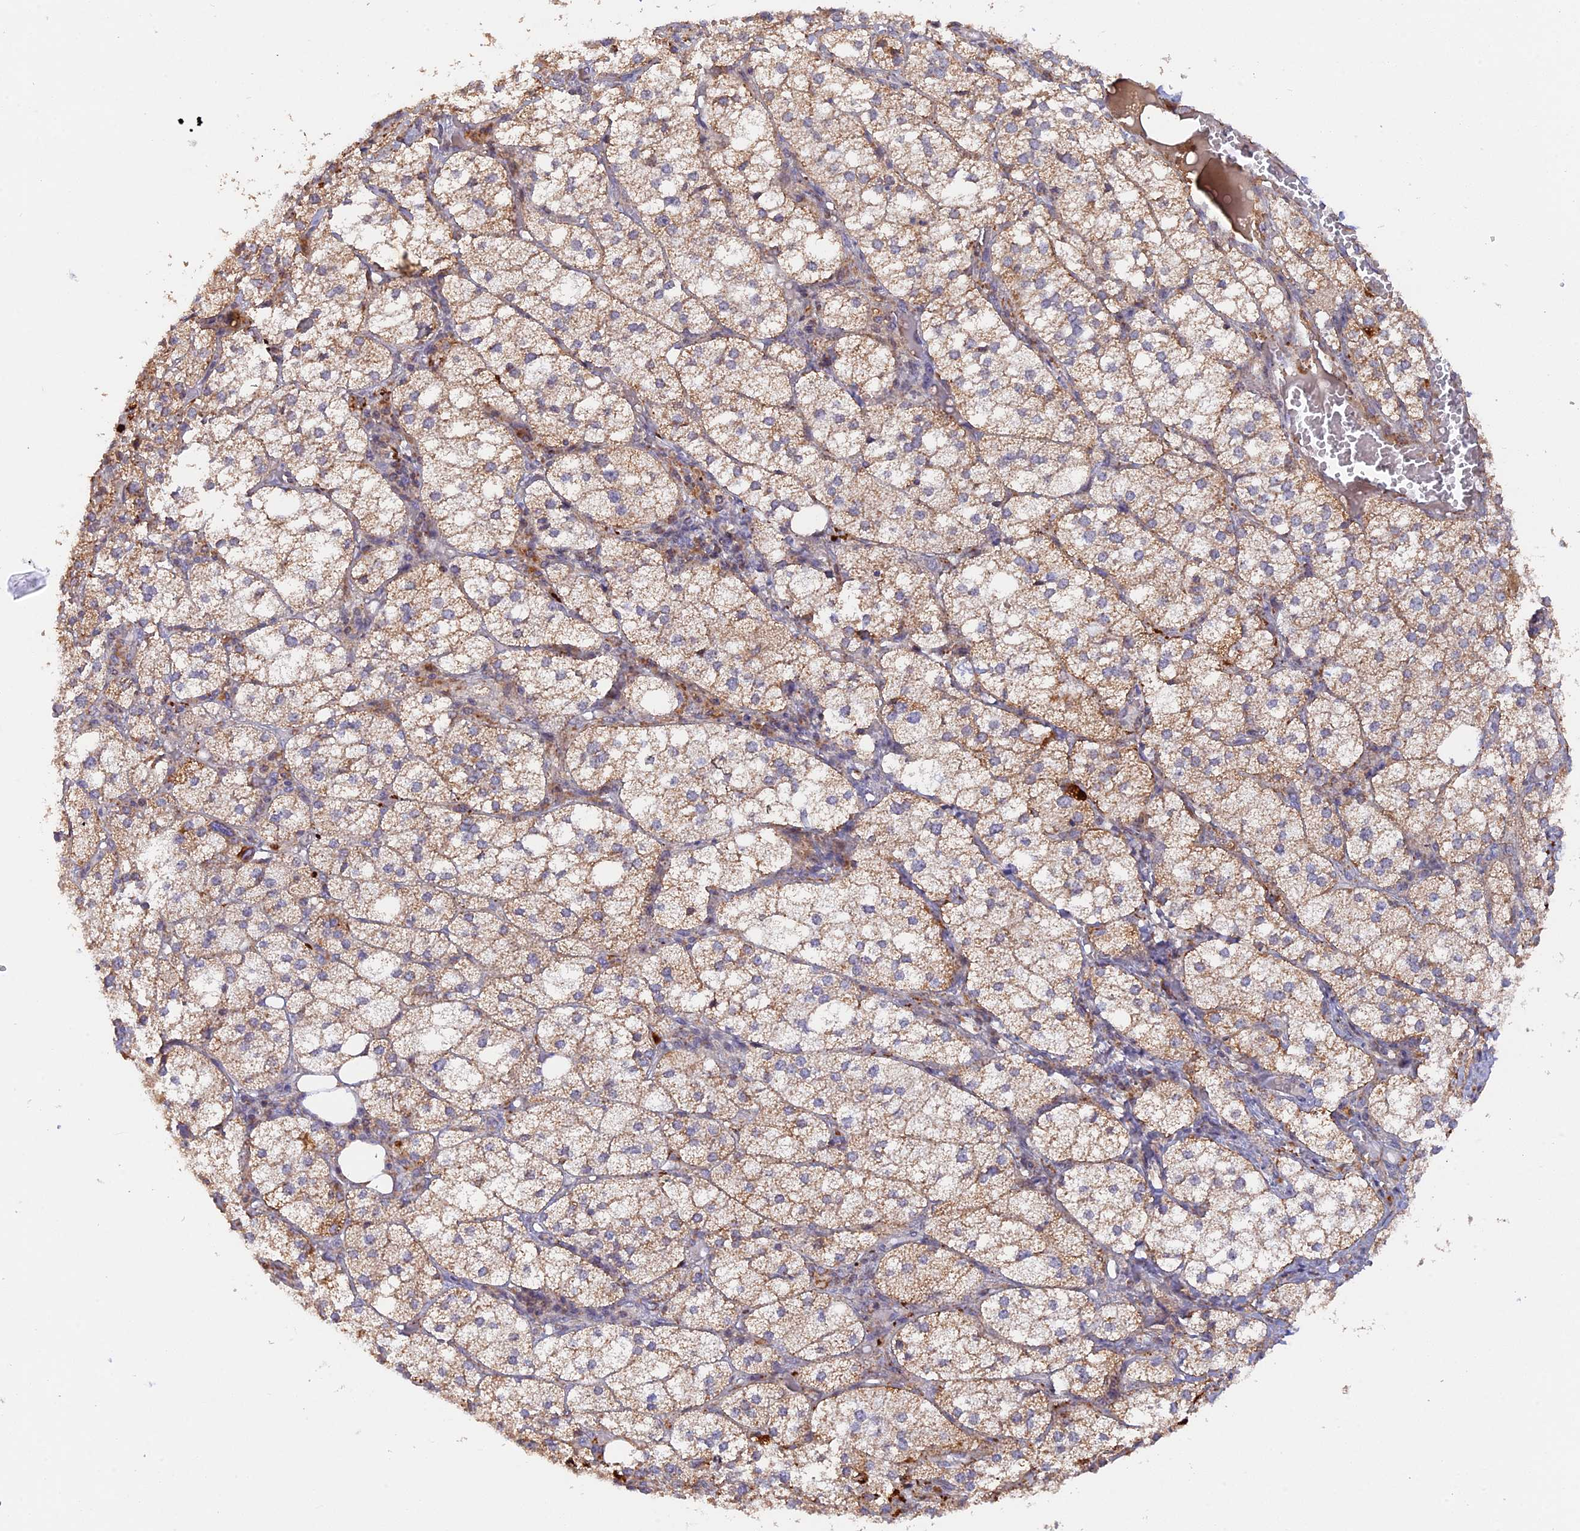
{"staining": {"intensity": "moderate", "quantity": ">75%", "location": "cytoplasmic/membranous"}, "tissue": "adrenal gland", "cell_type": "Glandular cells", "image_type": "normal", "snomed": [{"axis": "morphology", "description": "Normal tissue, NOS"}, {"axis": "topography", "description": "Adrenal gland"}], "caption": "An immunohistochemistry (IHC) micrograph of benign tissue is shown. Protein staining in brown shows moderate cytoplasmic/membranous positivity in adrenal gland within glandular cells.", "gene": "MPV17L", "patient": {"sex": "female", "age": 61}}